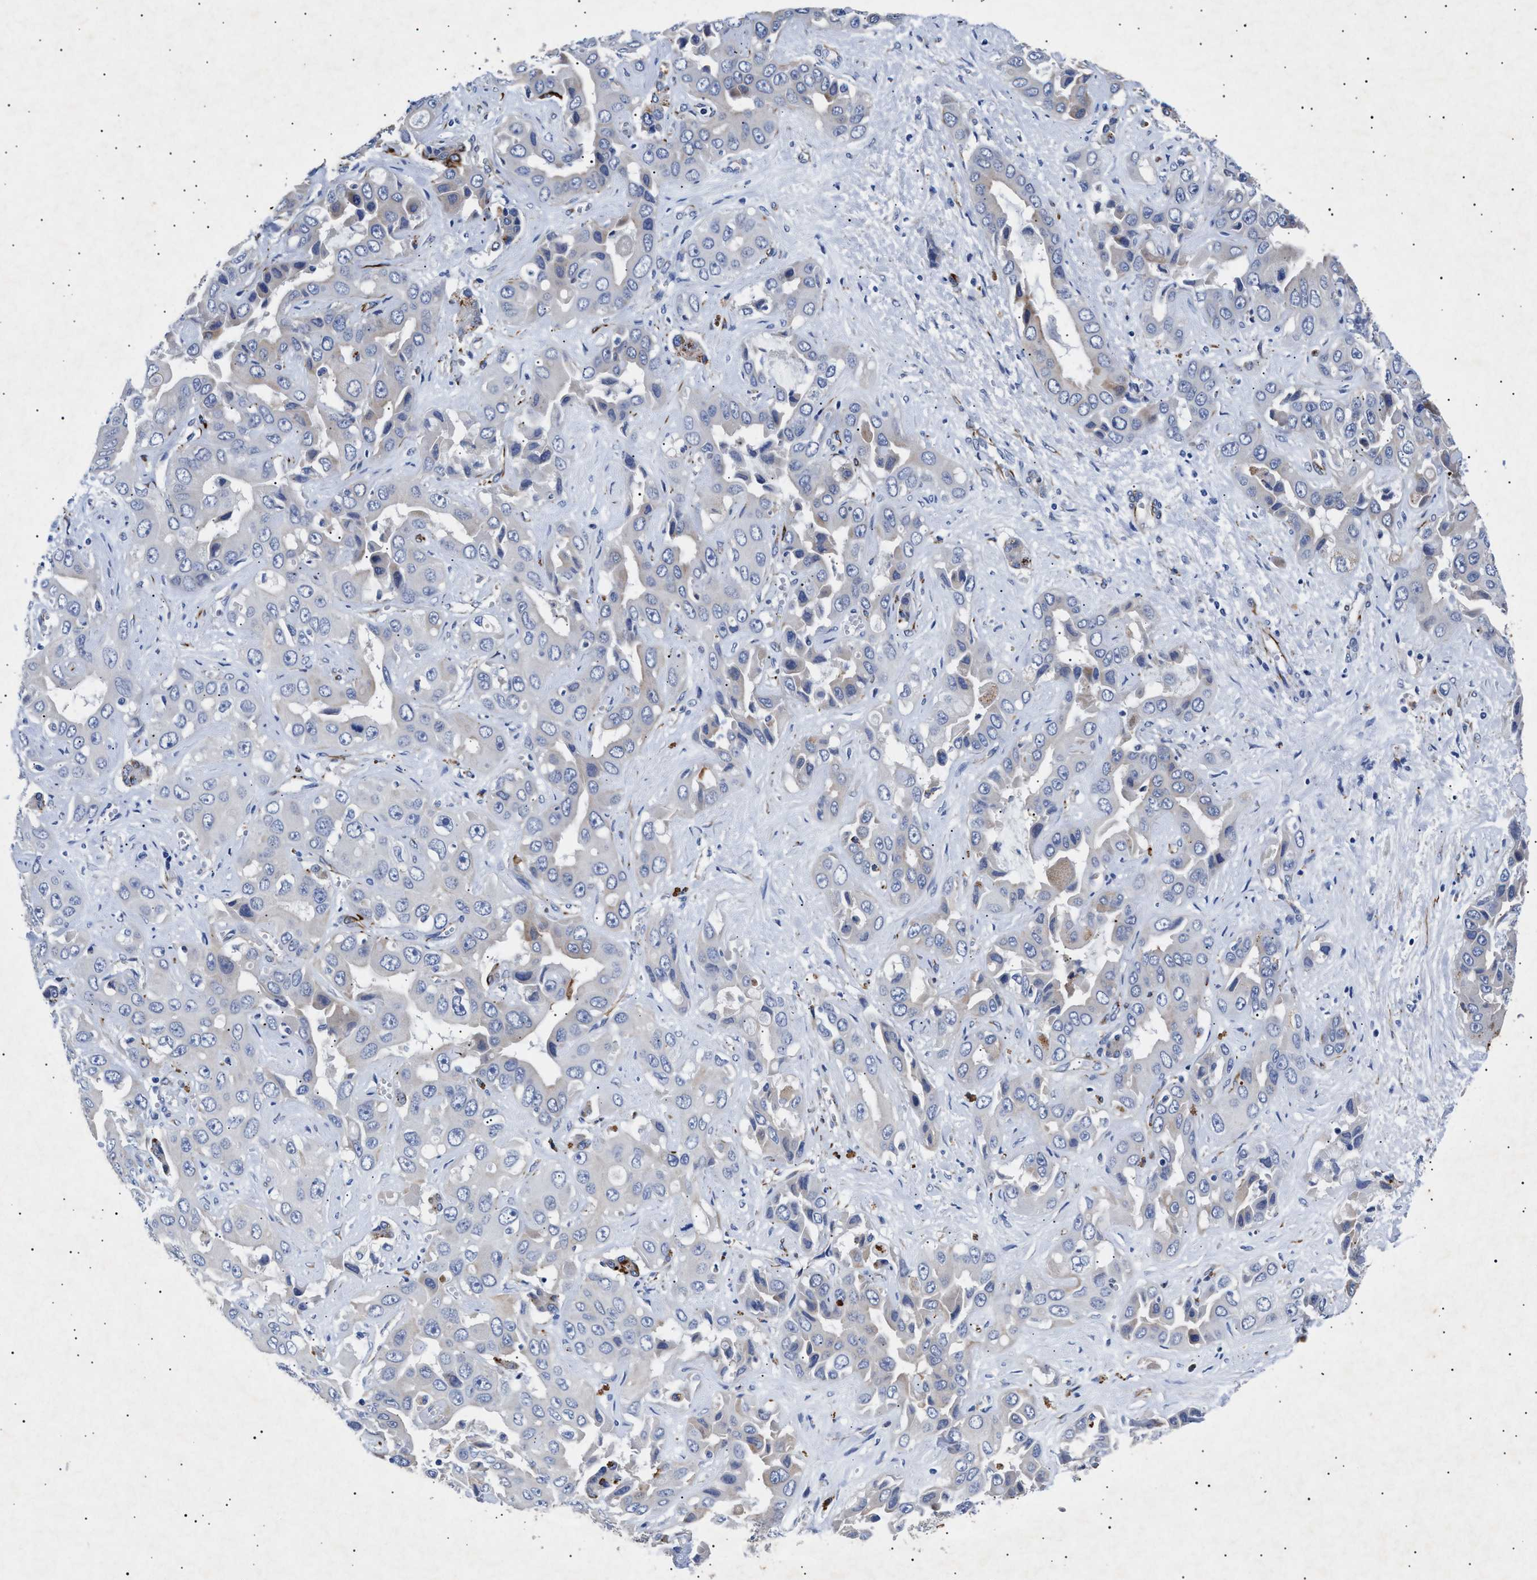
{"staining": {"intensity": "negative", "quantity": "none", "location": "none"}, "tissue": "liver cancer", "cell_type": "Tumor cells", "image_type": "cancer", "snomed": [{"axis": "morphology", "description": "Cholangiocarcinoma"}, {"axis": "topography", "description": "Liver"}], "caption": "Immunohistochemistry histopathology image of neoplastic tissue: human liver cancer (cholangiocarcinoma) stained with DAB (3,3'-diaminobenzidine) shows no significant protein positivity in tumor cells.", "gene": "OLFML2A", "patient": {"sex": "female", "age": 52}}